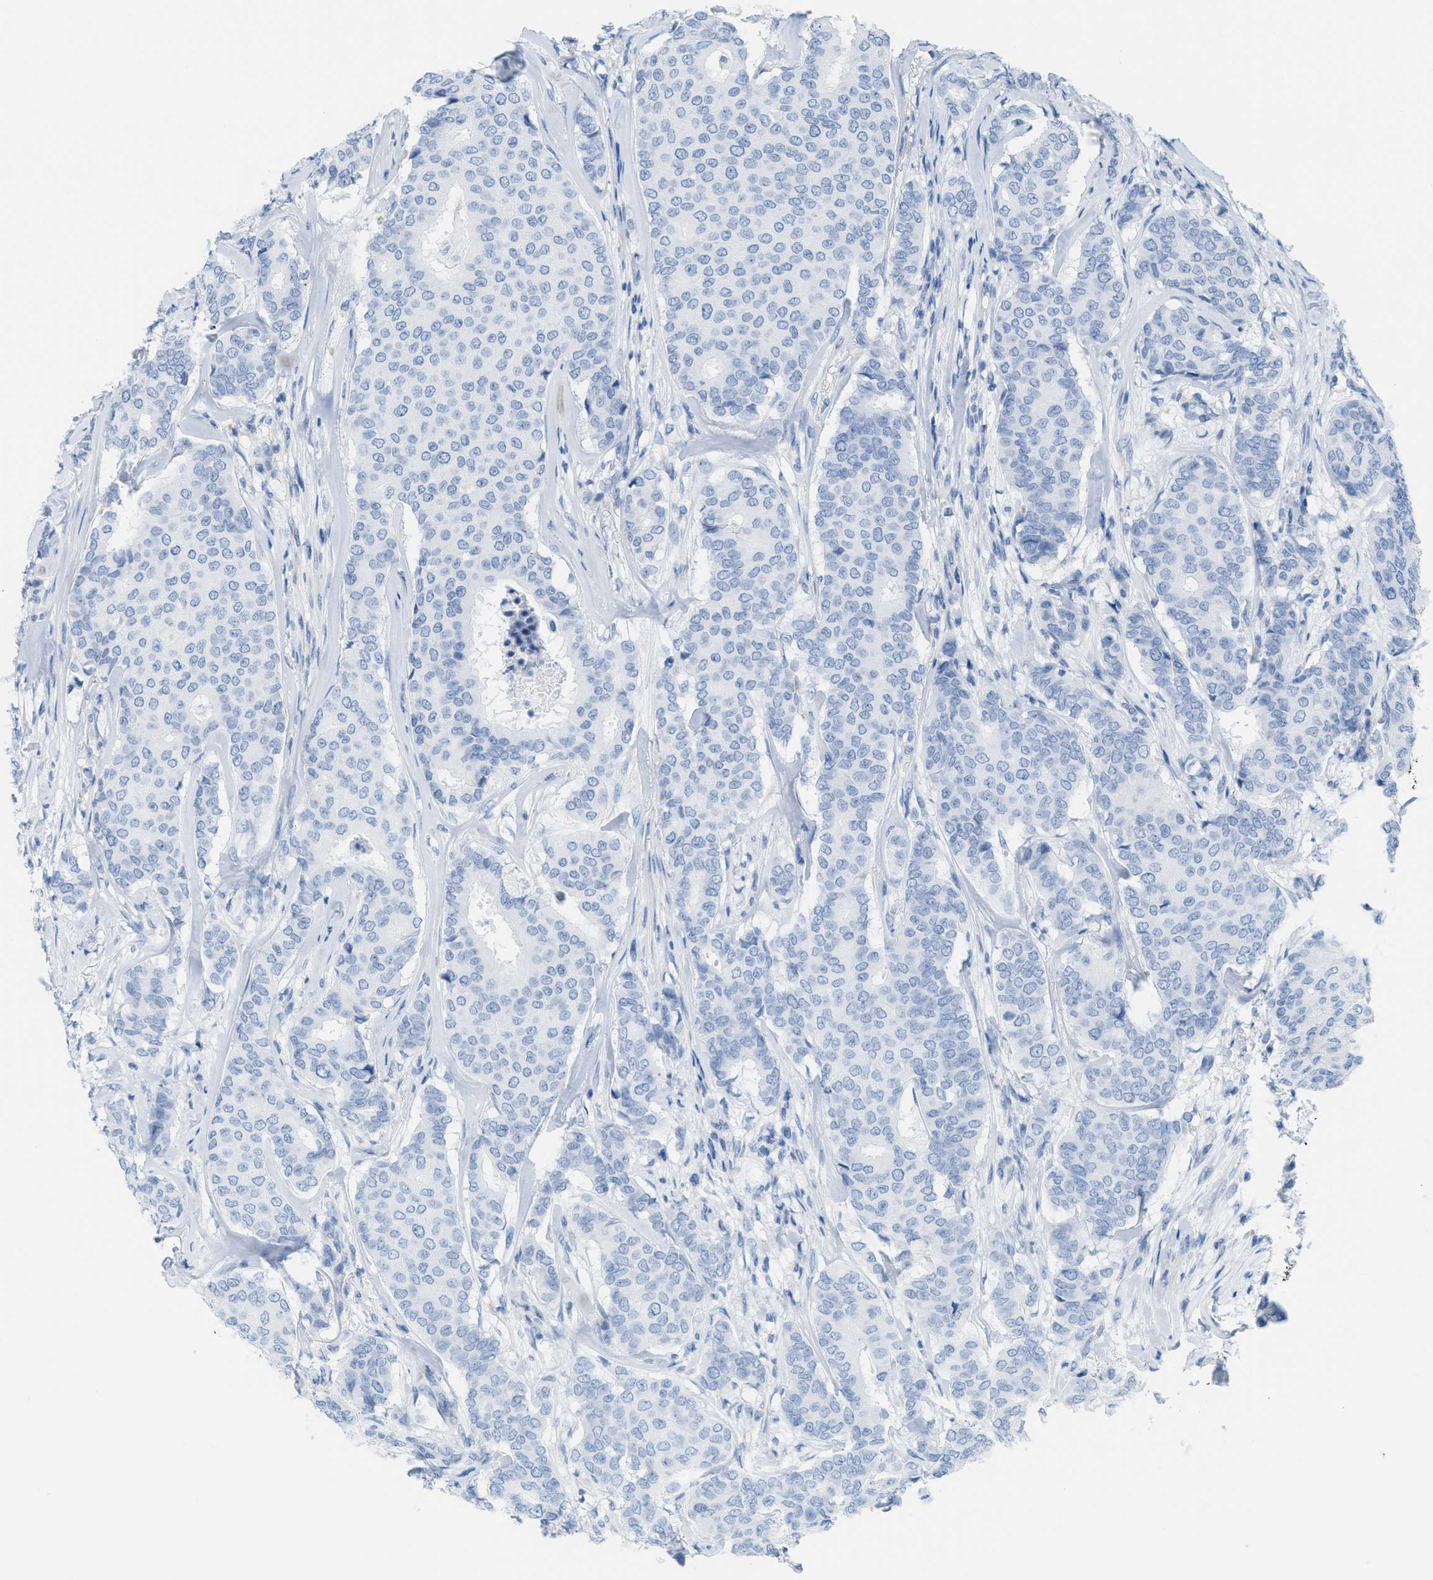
{"staining": {"intensity": "negative", "quantity": "none", "location": "none"}, "tissue": "breast cancer", "cell_type": "Tumor cells", "image_type": "cancer", "snomed": [{"axis": "morphology", "description": "Duct carcinoma"}, {"axis": "topography", "description": "Breast"}], "caption": "An immunohistochemistry histopathology image of breast cancer is shown. There is no staining in tumor cells of breast cancer.", "gene": "SLC12A1", "patient": {"sex": "female", "age": 75}}